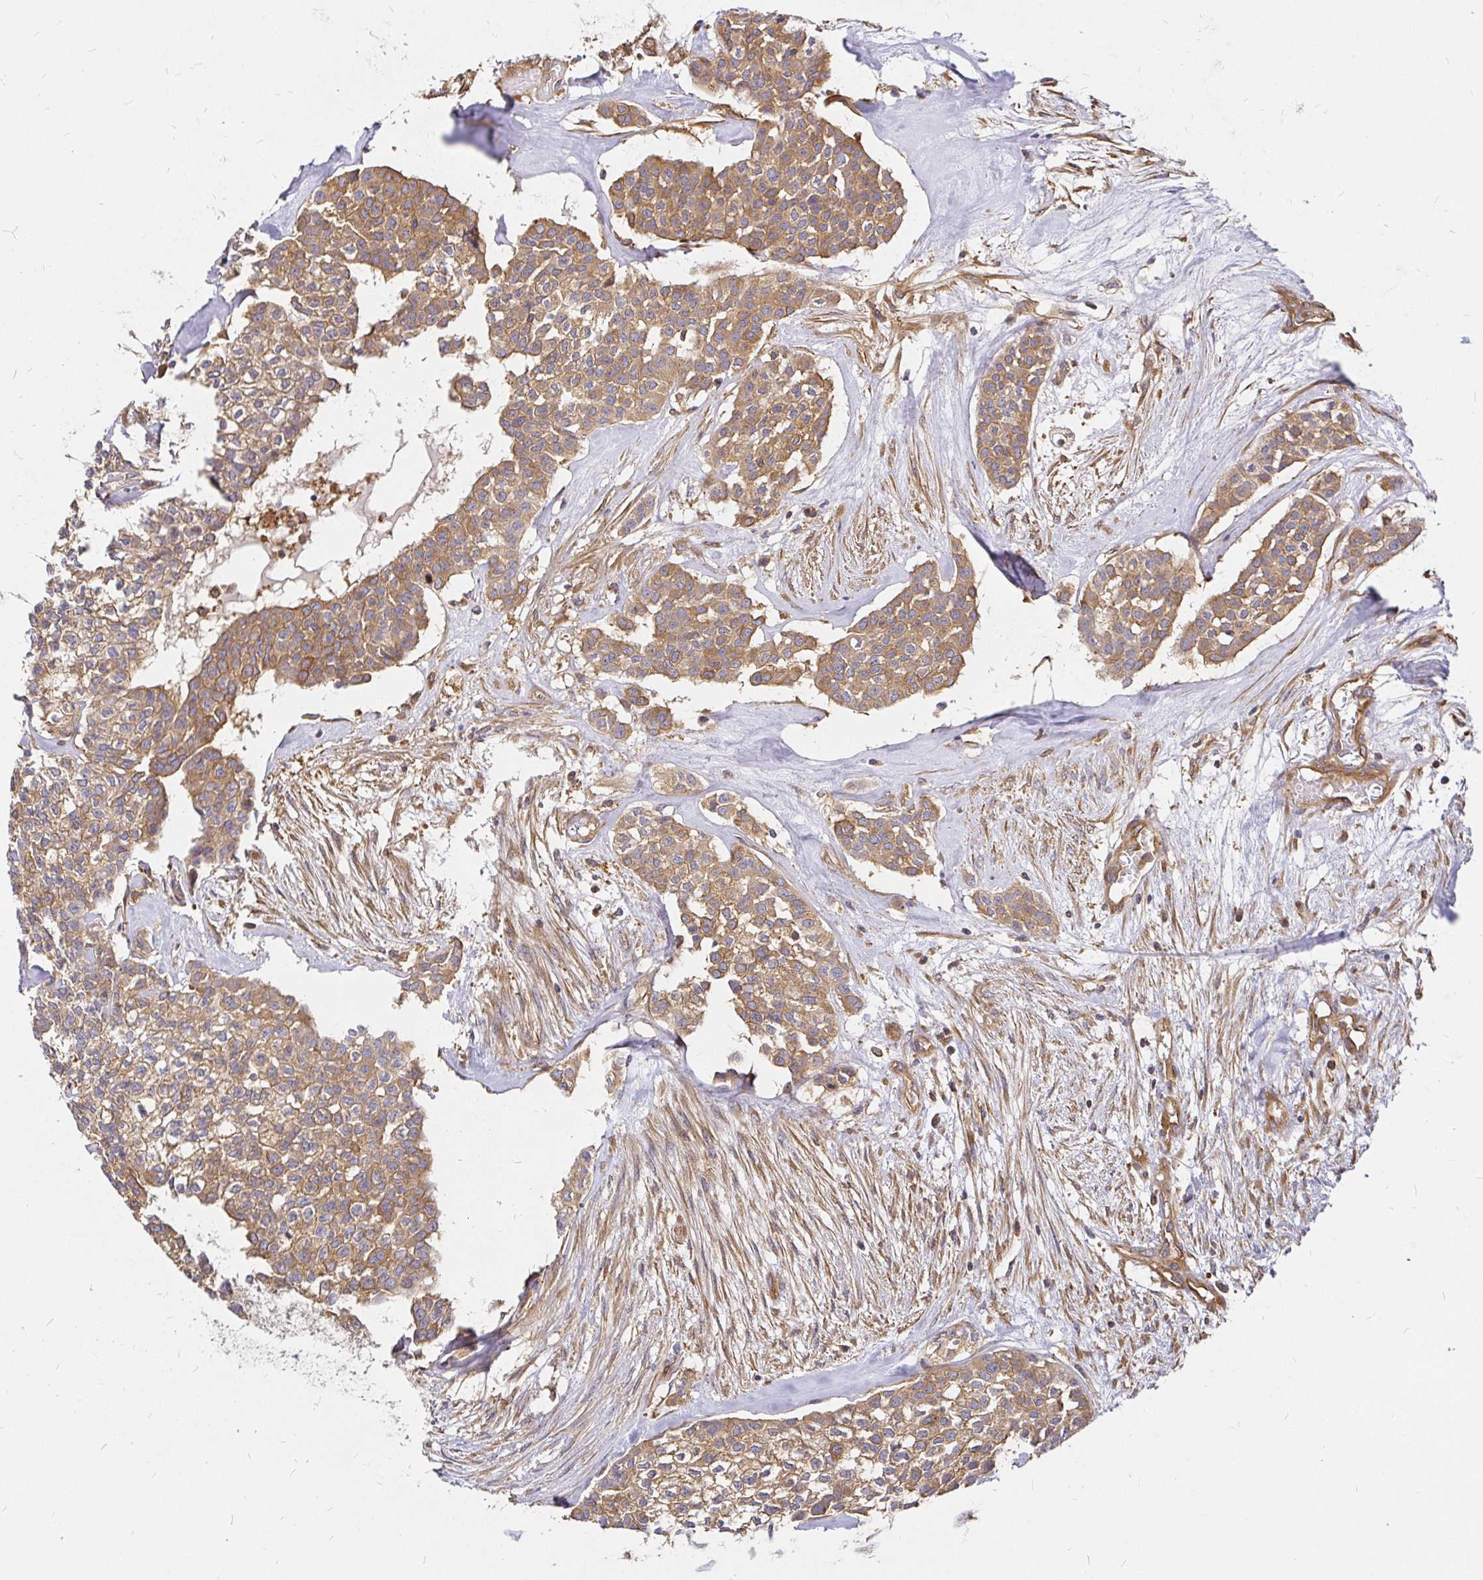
{"staining": {"intensity": "moderate", "quantity": ">75%", "location": "cytoplasmic/membranous"}, "tissue": "head and neck cancer", "cell_type": "Tumor cells", "image_type": "cancer", "snomed": [{"axis": "morphology", "description": "Adenocarcinoma, NOS"}, {"axis": "topography", "description": "Head-Neck"}], "caption": "This is a photomicrograph of immunohistochemistry staining of head and neck cancer (adenocarcinoma), which shows moderate positivity in the cytoplasmic/membranous of tumor cells.", "gene": "KIF5B", "patient": {"sex": "male", "age": 81}}